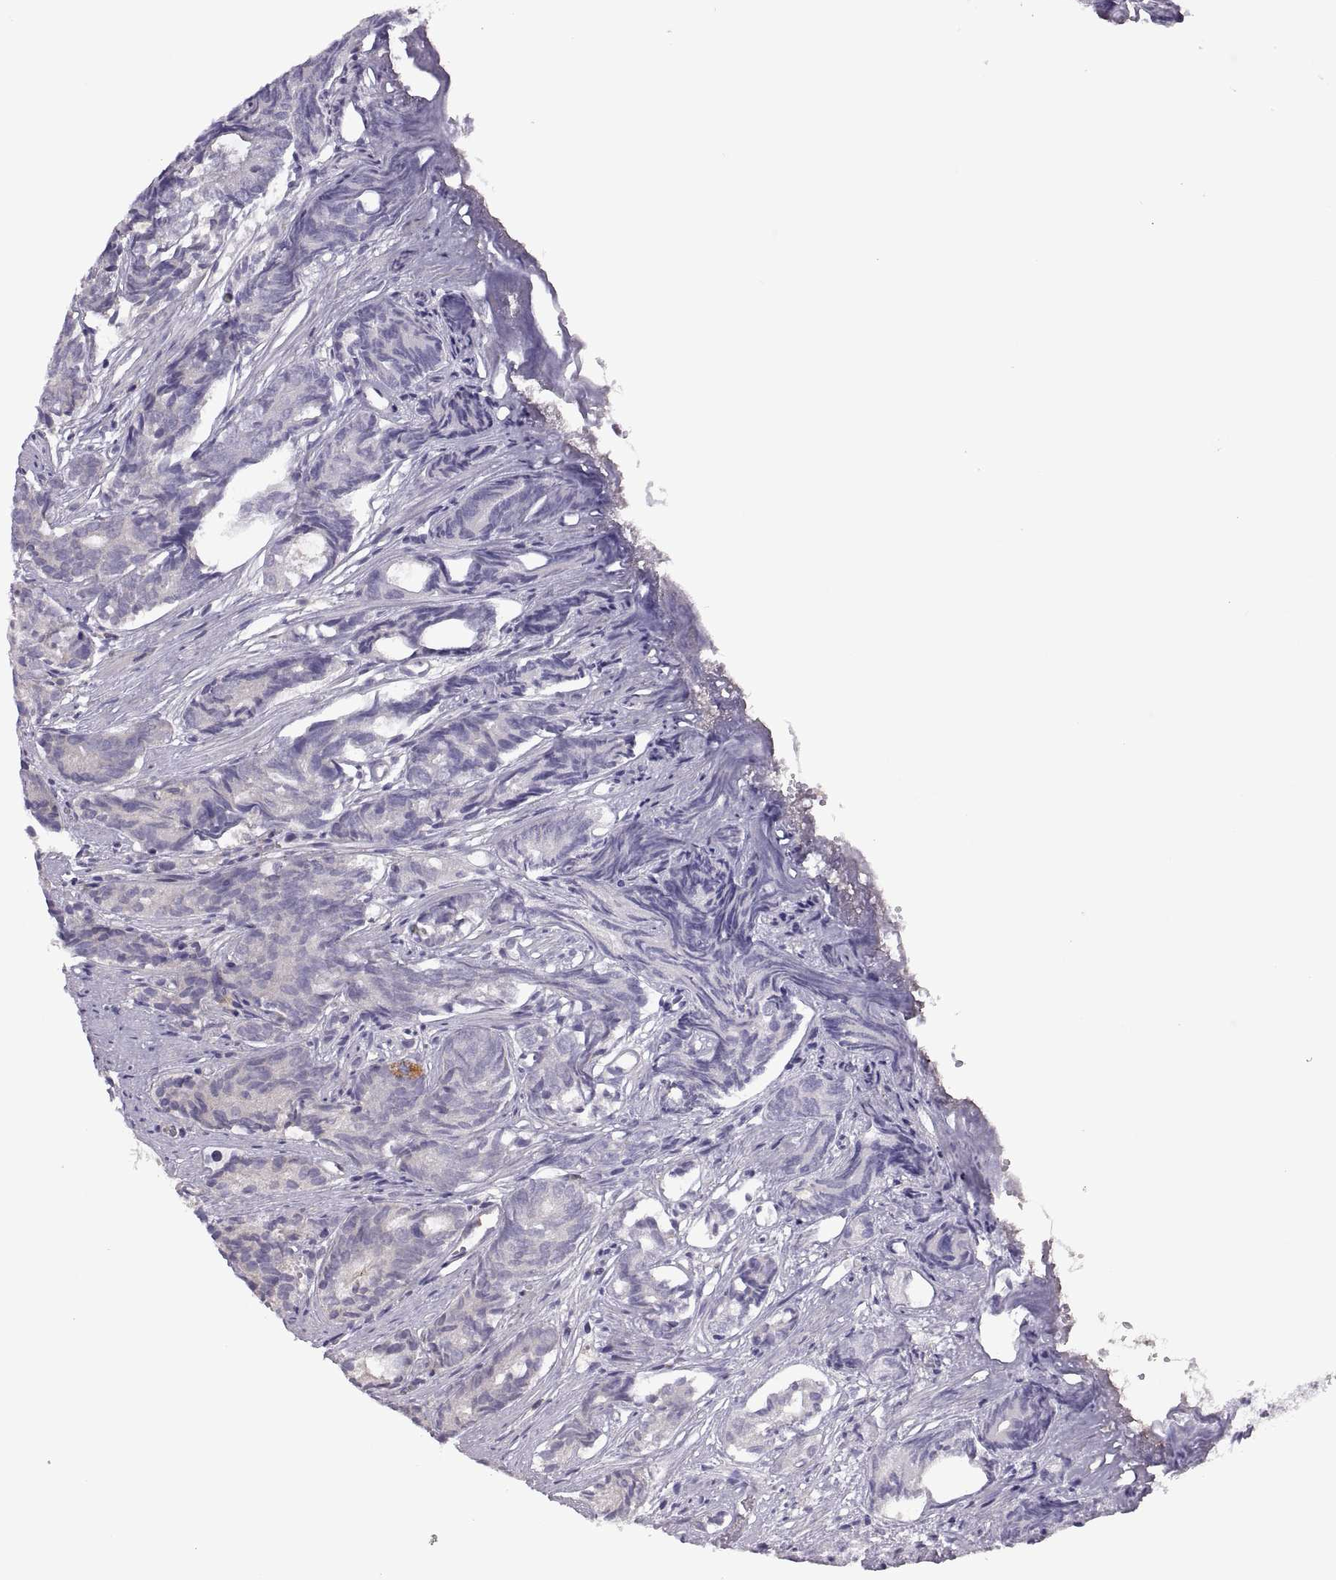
{"staining": {"intensity": "negative", "quantity": "none", "location": "none"}, "tissue": "prostate cancer", "cell_type": "Tumor cells", "image_type": "cancer", "snomed": [{"axis": "morphology", "description": "Adenocarcinoma, High grade"}, {"axis": "topography", "description": "Prostate"}], "caption": "This is an IHC photomicrograph of human adenocarcinoma (high-grade) (prostate). There is no staining in tumor cells.", "gene": "SPATA32", "patient": {"sex": "male", "age": 84}}